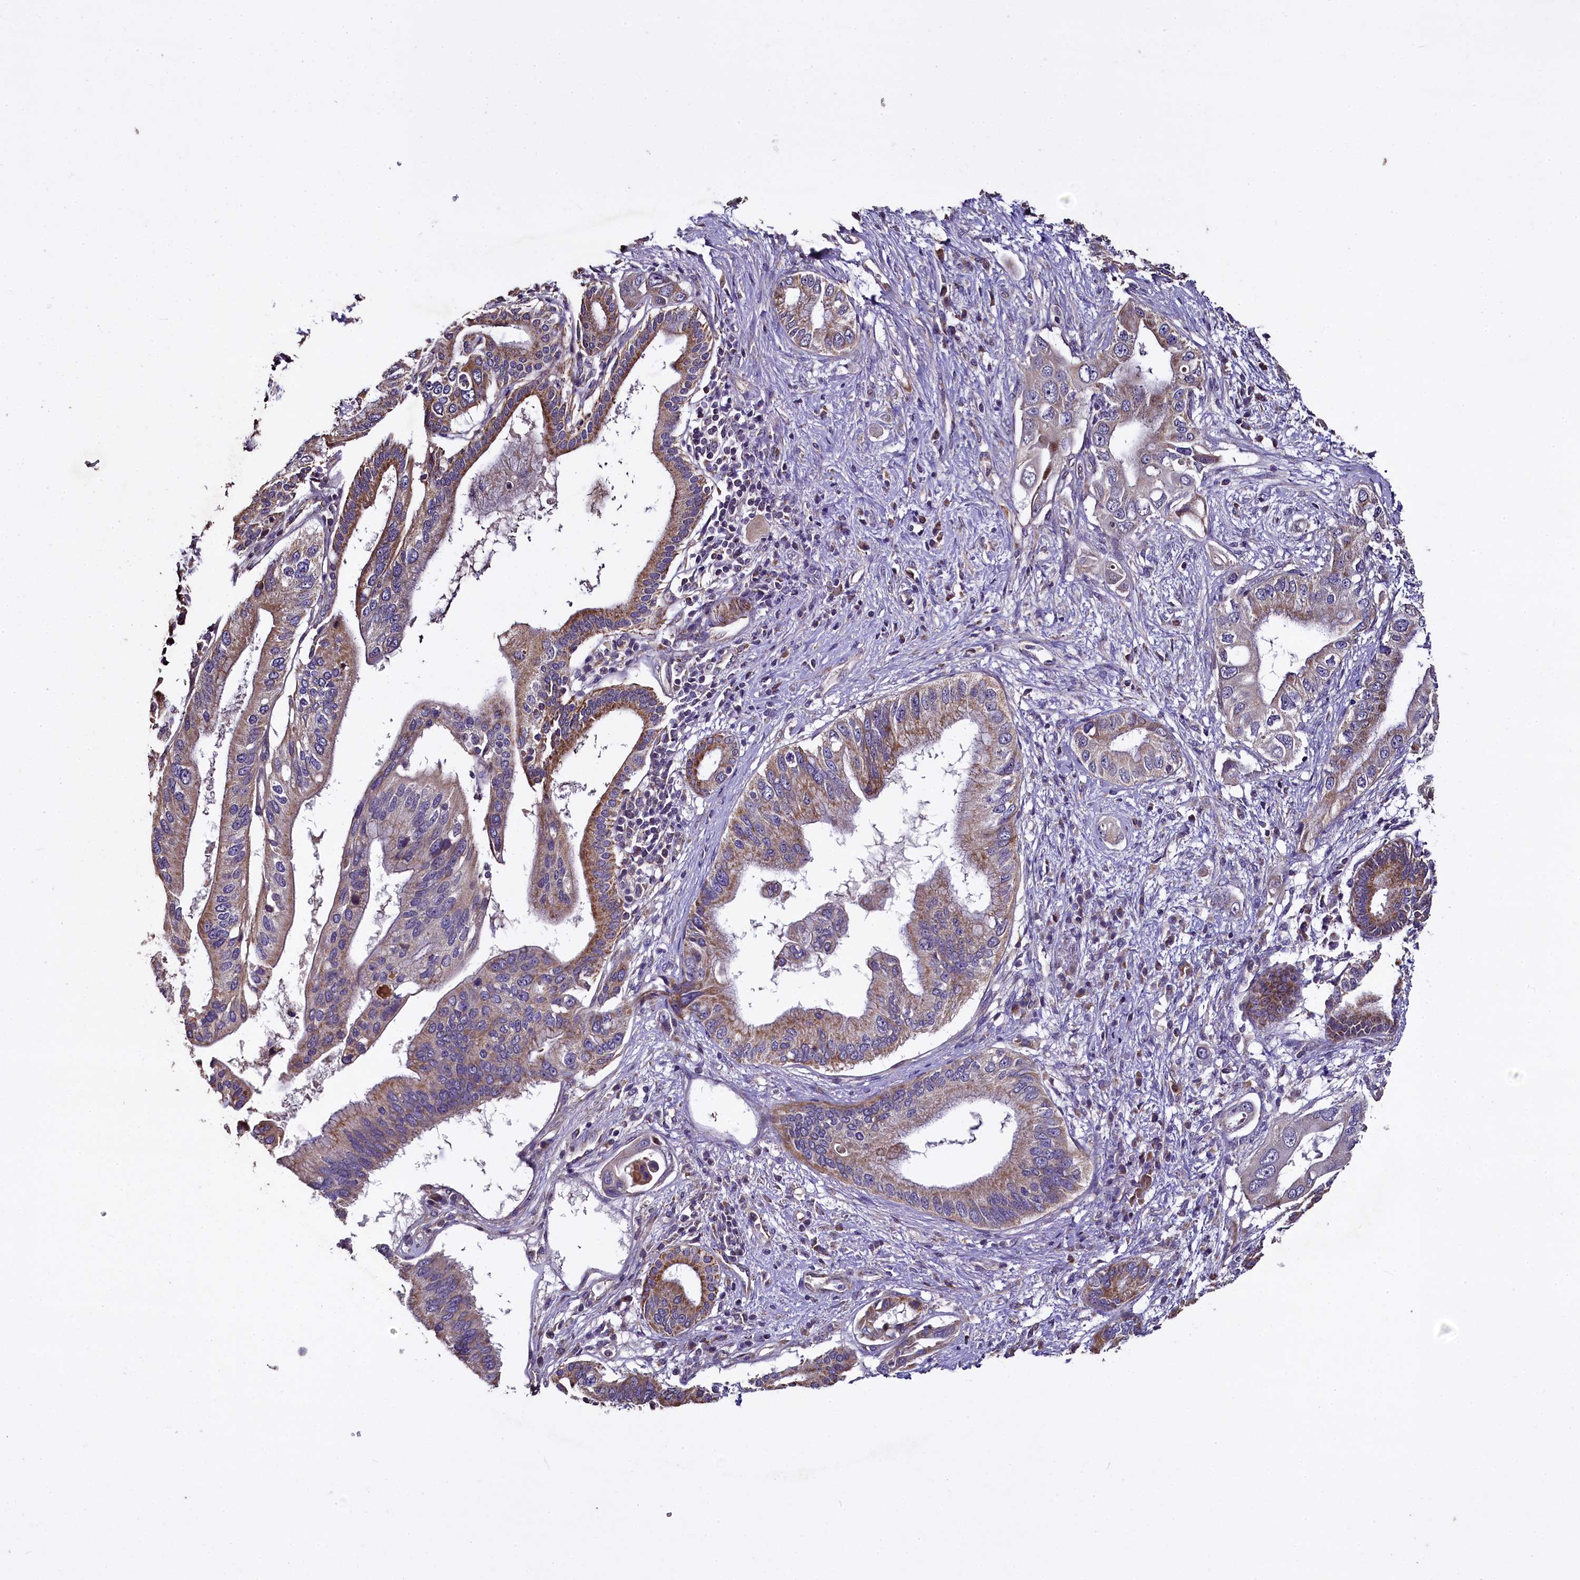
{"staining": {"intensity": "moderate", "quantity": ">75%", "location": "cytoplasmic/membranous"}, "tissue": "pancreatic cancer", "cell_type": "Tumor cells", "image_type": "cancer", "snomed": [{"axis": "morphology", "description": "Inflammation, NOS"}, {"axis": "morphology", "description": "Adenocarcinoma, NOS"}, {"axis": "topography", "description": "Pancreas"}], "caption": "A brown stain highlights moderate cytoplasmic/membranous positivity of a protein in adenocarcinoma (pancreatic) tumor cells.", "gene": "COQ9", "patient": {"sex": "female", "age": 56}}